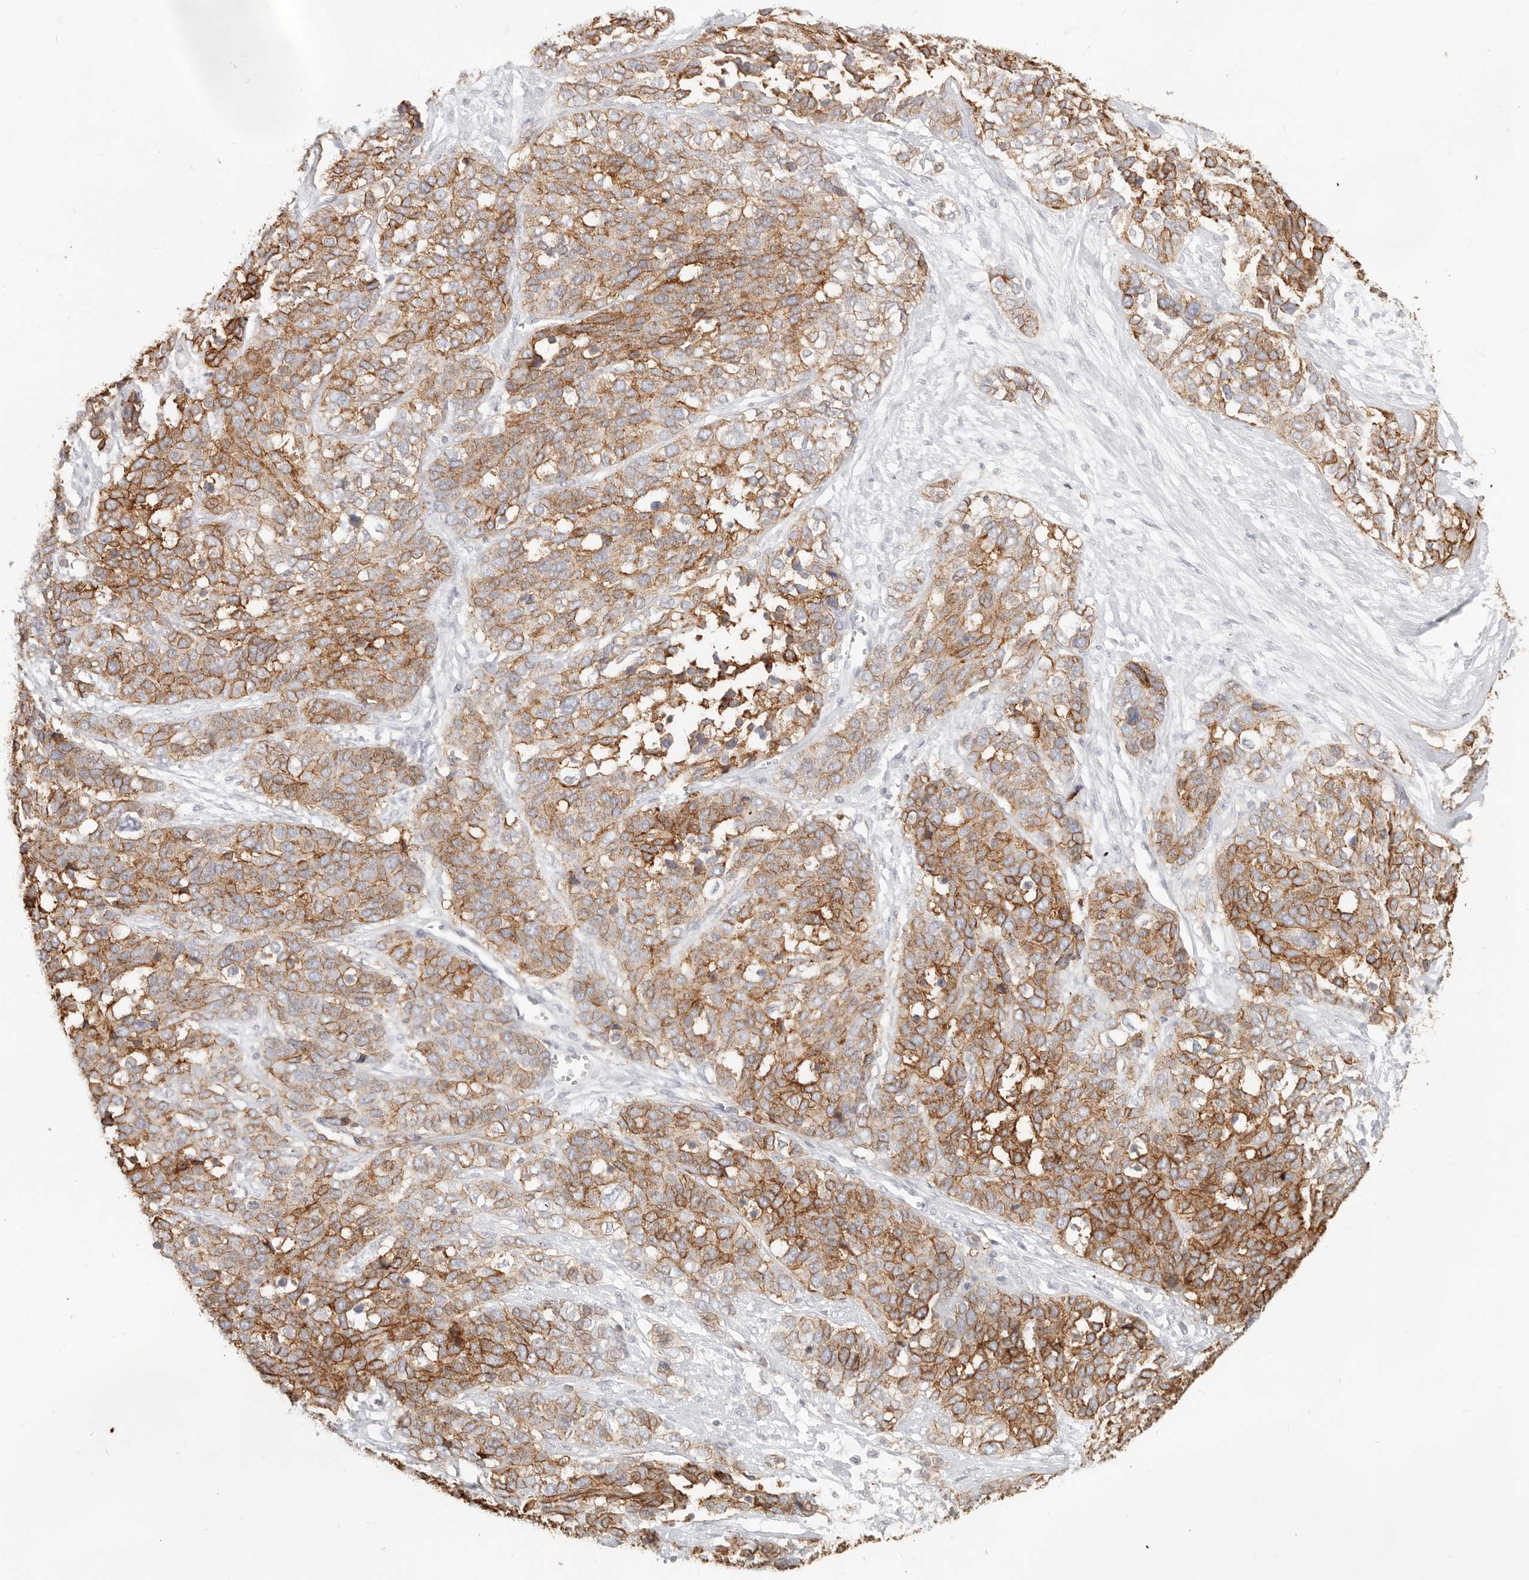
{"staining": {"intensity": "moderate", "quantity": ">75%", "location": "cytoplasmic/membranous"}, "tissue": "ovarian cancer", "cell_type": "Tumor cells", "image_type": "cancer", "snomed": [{"axis": "morphology", "description": "Cystadenocarcinoma, serous, NOS"}, {"axis": "topography", "description": "Ovary"}], "caption": "Ovarian cancer (serous cystadenocarcinoma) stained for a protein (brown) displays moderate cytoplasmic/membranous positive positivity in about >75% of tumor cells.", "gene": "EPCAM", "patient": {"sex": "female", "age": 44}}